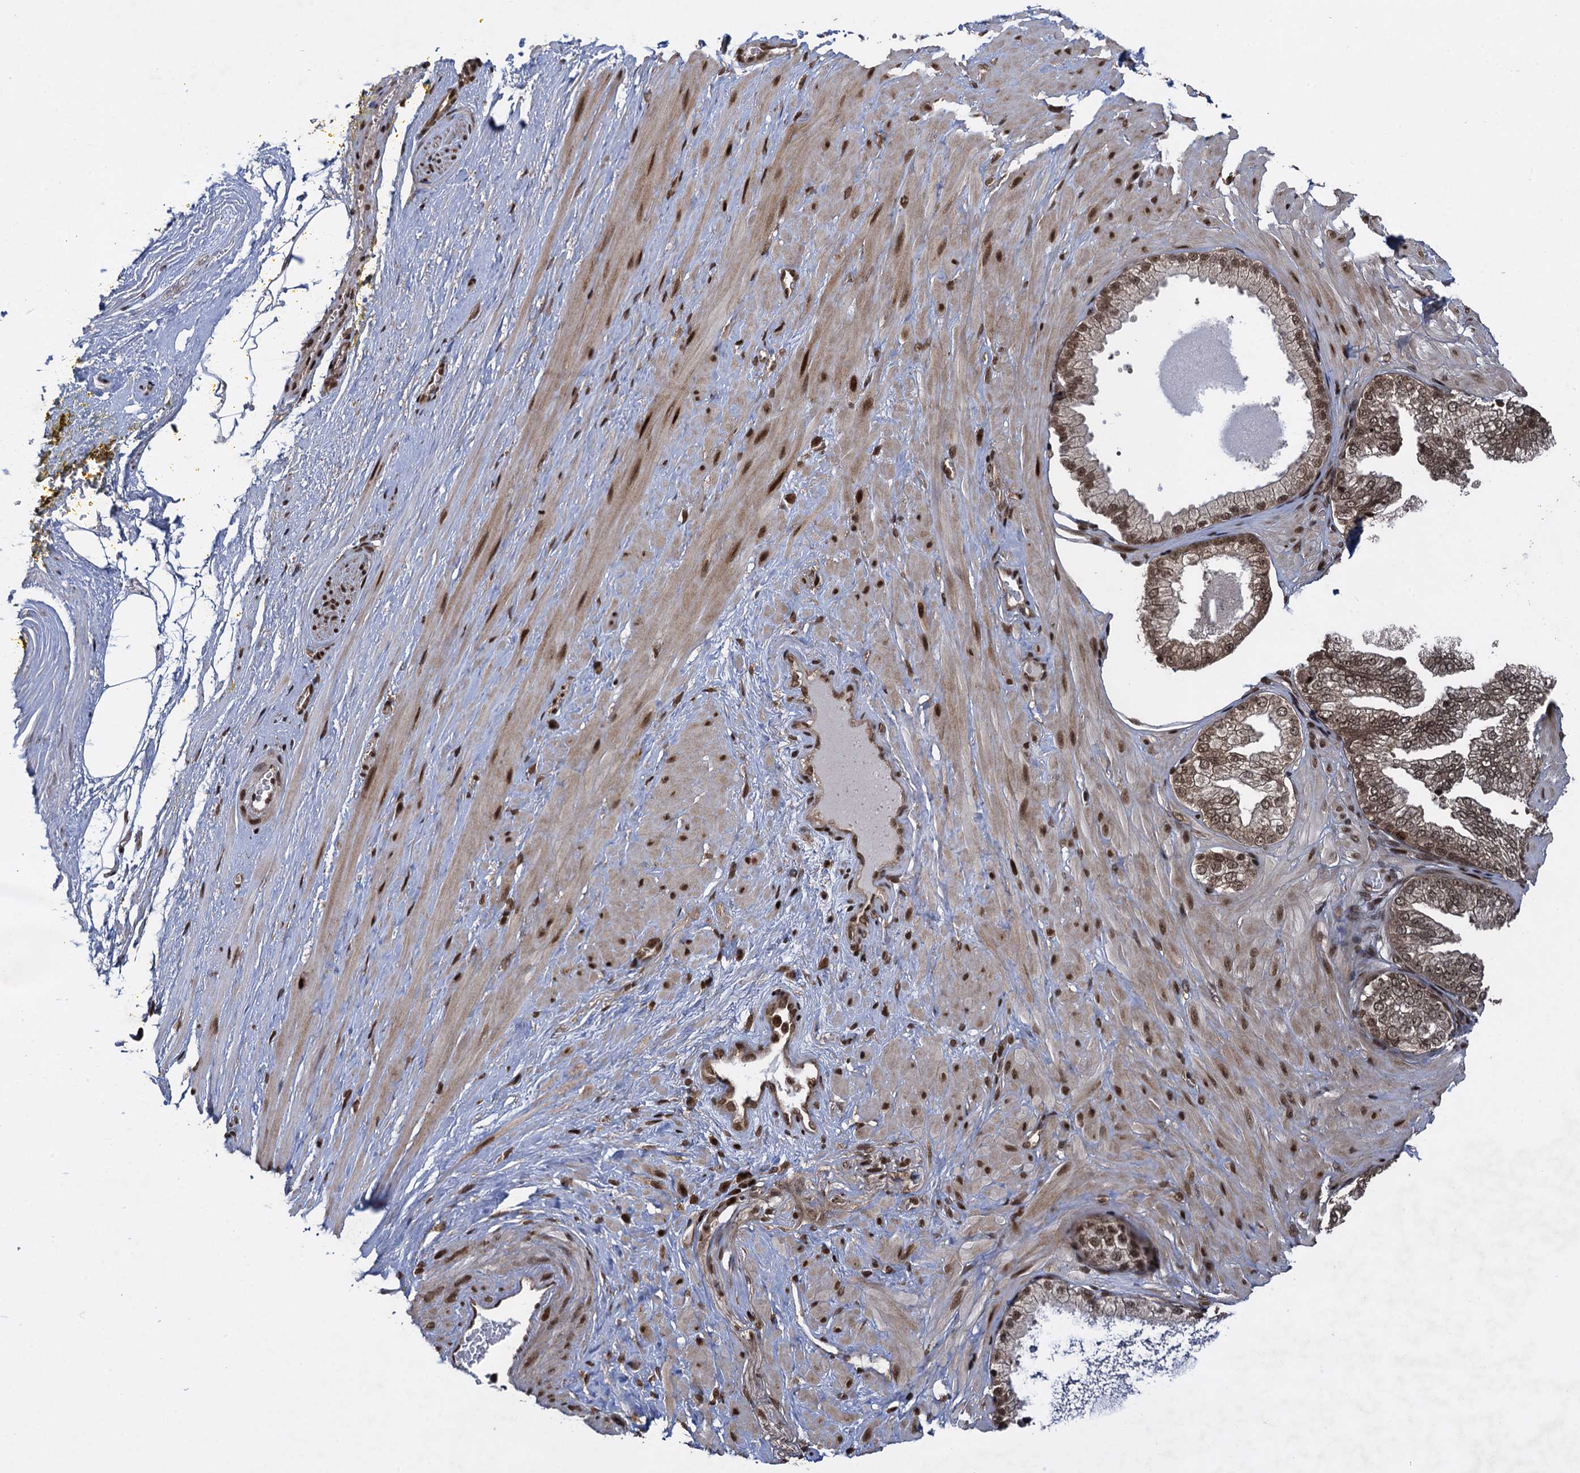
{"staining": {"intensity": "strong", "quantity": ">75%", "location": "cytoplasmic/membranous,nuclear"}, "tissue": "soft tissue", "cell_type": "Fibroblasts", "image_type": "normal", "snomed": [{"axis": "morphology", "description": "Normal tissue, NOS"}, {"axis": "morphology", "description": "Adenocarcinoma, Low grade"}, {"axis": "topography", "description": "Prostate"}, {"axis": "topography", "description": "Peripheral nerve tissue"}], "caption": "Immunohistochemistry (IHC) image of benign soft tissue: soft tissue stained using immunohistochemistry (IHC) shows high levels of strong protein expression localized specifically in the cytoplasmic/membranous,nuclear of fibroblasts, appearing as a cytoplasmic/membranous,nuclear brown color.", "gene": "ZNF169", "patient": {"sex": "male", "age": 63}}